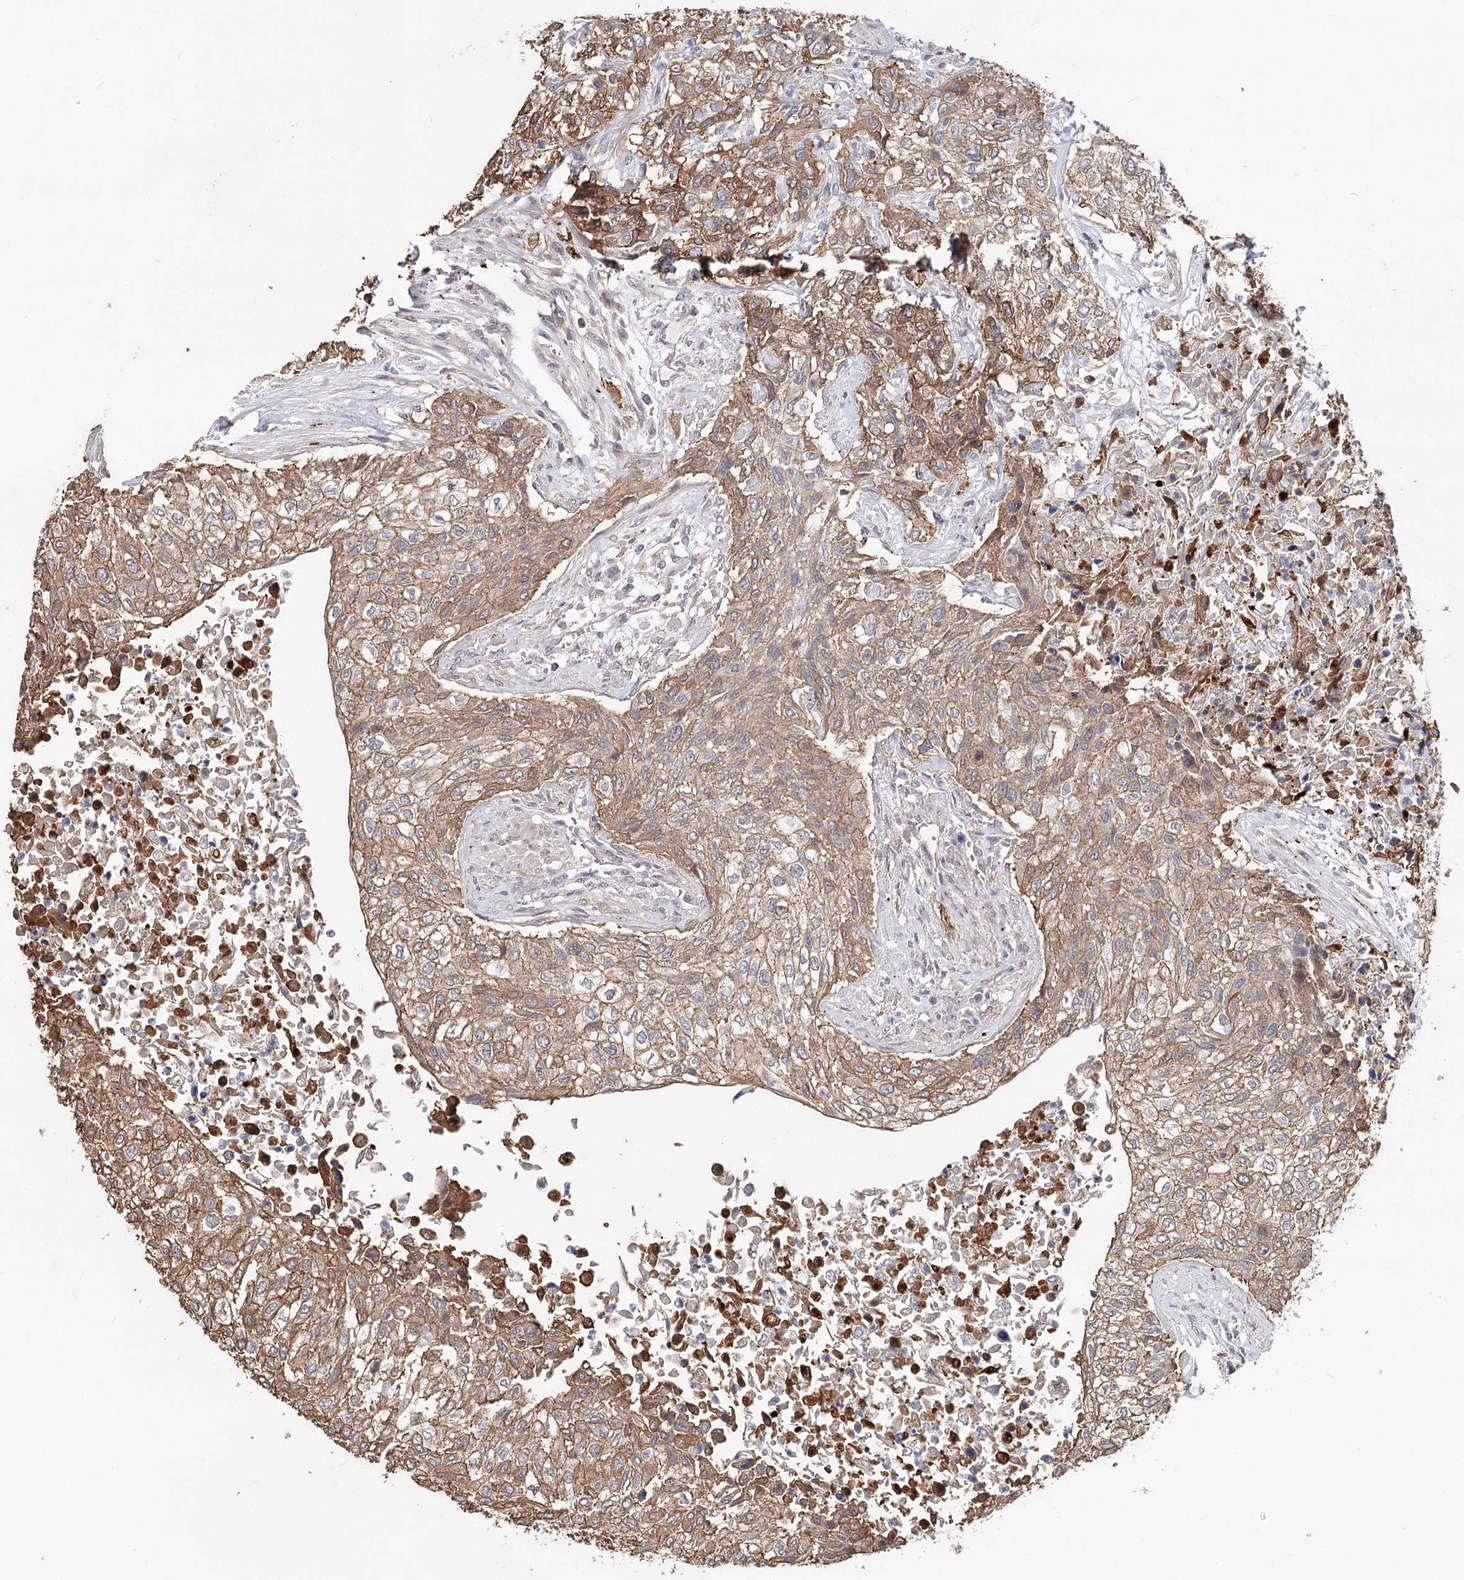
{"staining": {"intensity": "moderate", "quantity": ">75%", "location": "cytoplasmic/membranous"}, "tissue": "urothelial cancer", "cell_type": "Tumor cells", "image_type": "cancer", "snomed": [{"axis": "morphology", "description": "Normal tissue, NOS"}, {"axis": "morphology", "description": "Urothelial carcinoma, NOS"}, {"axis": "topography", "description": "Urinary bladder"}, {"axis": "topography", "description": "Peripheral nerve tissue"}], "caption": "This photomicrograph reveals transitional cell carcinoma stained with immunohistochemistry to label a protein in brown. The cytoplasmic/membranous of tumor cells show moderate positivity for the protein. Nuclei are counter-stained blue.", "gene": "TMEM218", "patient": {"sex": "male", "age": 35}}